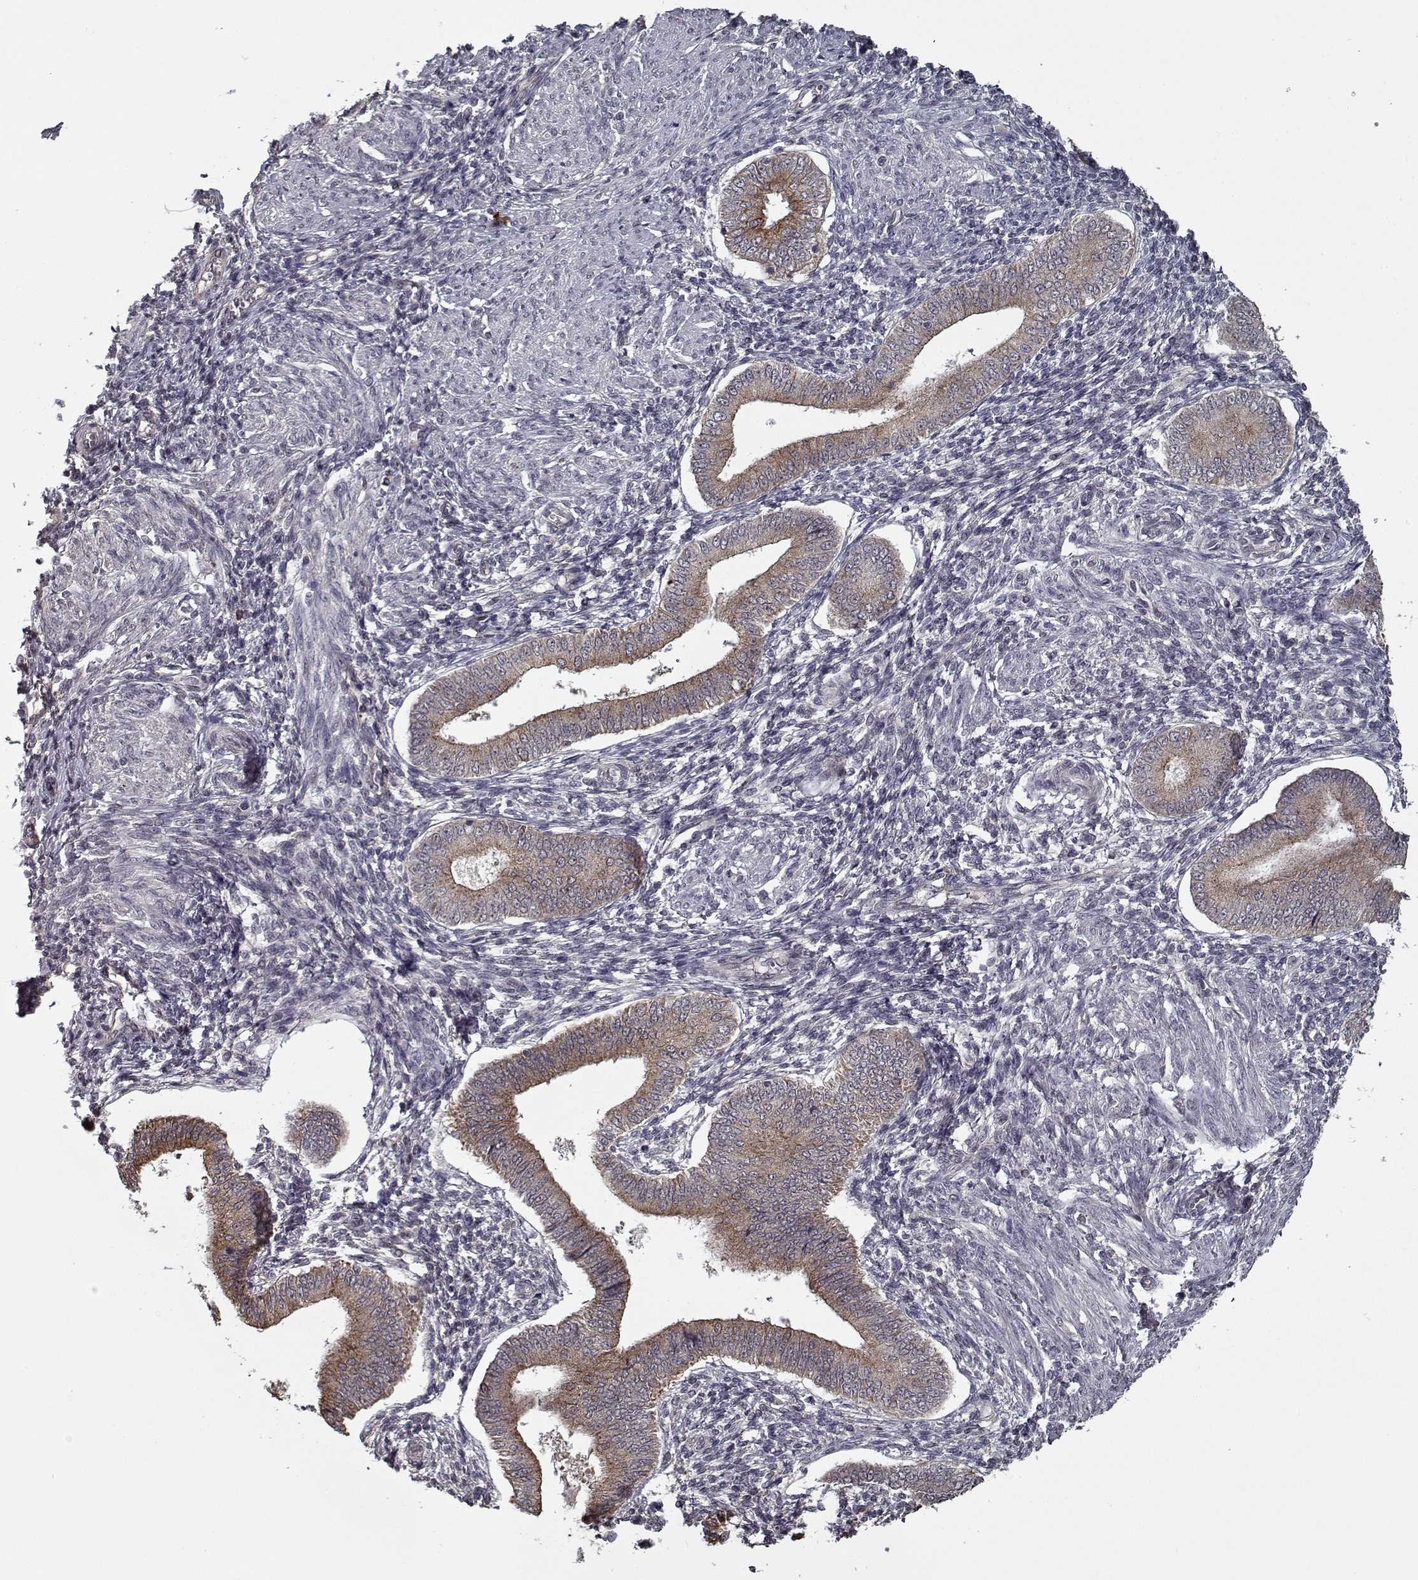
{"staining": {"intensity": "negative", "quantity": "none", "location": "none"}, "tissue": "endometrium", "cell_type": "Cells in endometrial stroma", "image_type": "normal", "snomed": [{"axis": "morphology", "description": "Normal tissue, NOS"}, {"axis": "topography", "description": "Endometrium"}], "caption": "This image is of normal endometrium stained with immunohistochemistry (IHC) to label a protein in brown with the nuclei are counter-stained blue. There is no expression in cells in endometrial stroma. (DAB (3,3'-diaminobenzidine) IHC with hematoxylin counter stain).", "gene": "NLK", "patient": {"sex": "female", "age": 42}}